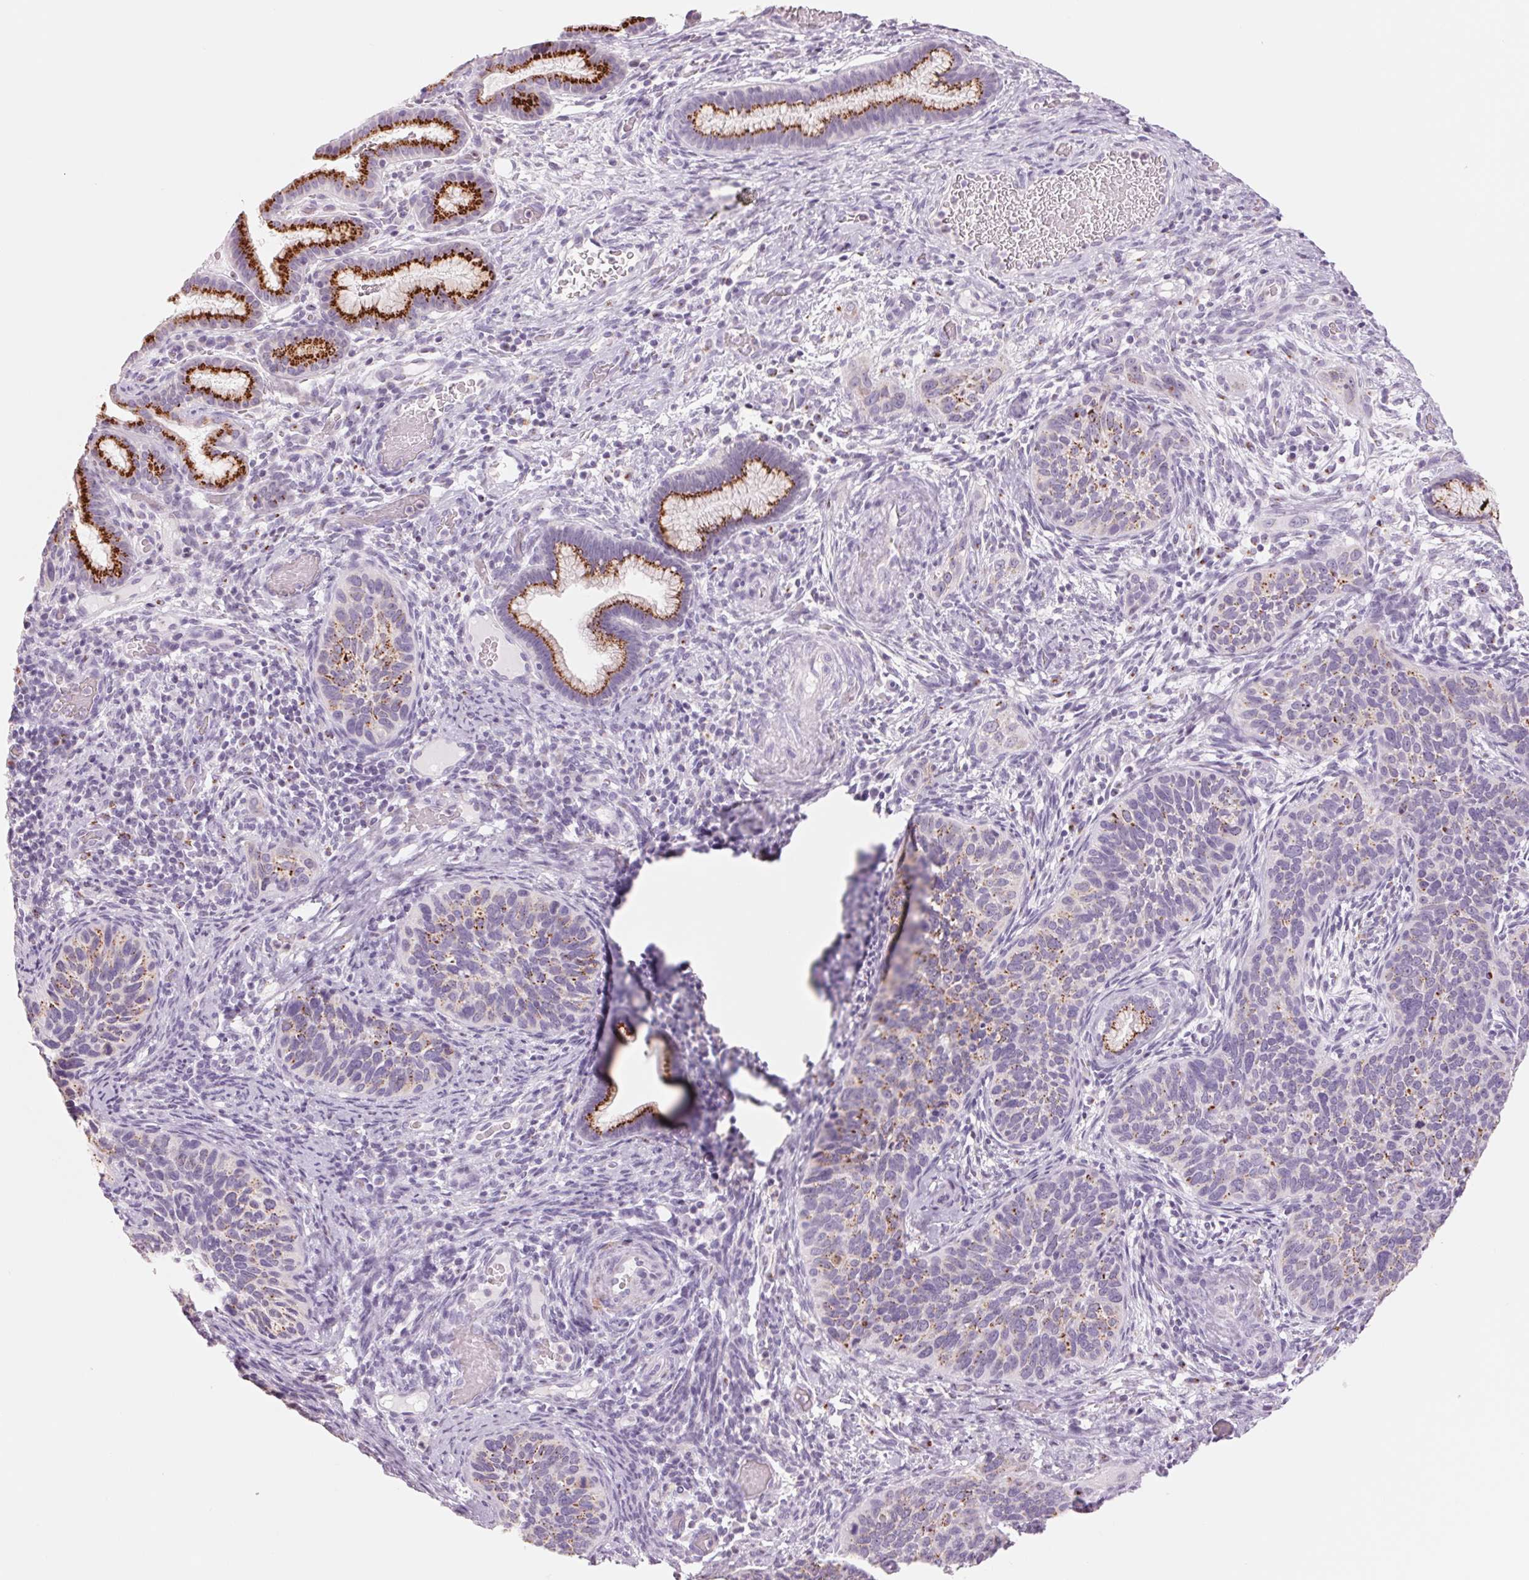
{"staining": {"intensity": "moderate", "quantity": "25%-75%", "location": "cytoplasmic/membranous"}, "tissue": "cervical cancer", "cell_type": "Tumor cells", "image_type": "cancer", "snomed": [{"axis": "morphology", "description": "Squamous cell carcinoma, NOS"}, {"axis": "topography", "description": "Cervix"}], "caption": "Human squamous cell carcinoma (cervical) stained for a protein (brown) reveals moderate cytoplasmic/membranous positive staining in about 25%-75% of tumor cells.", "gene": "GALNT7", "patient": {"sex": "female", "age": 51}}